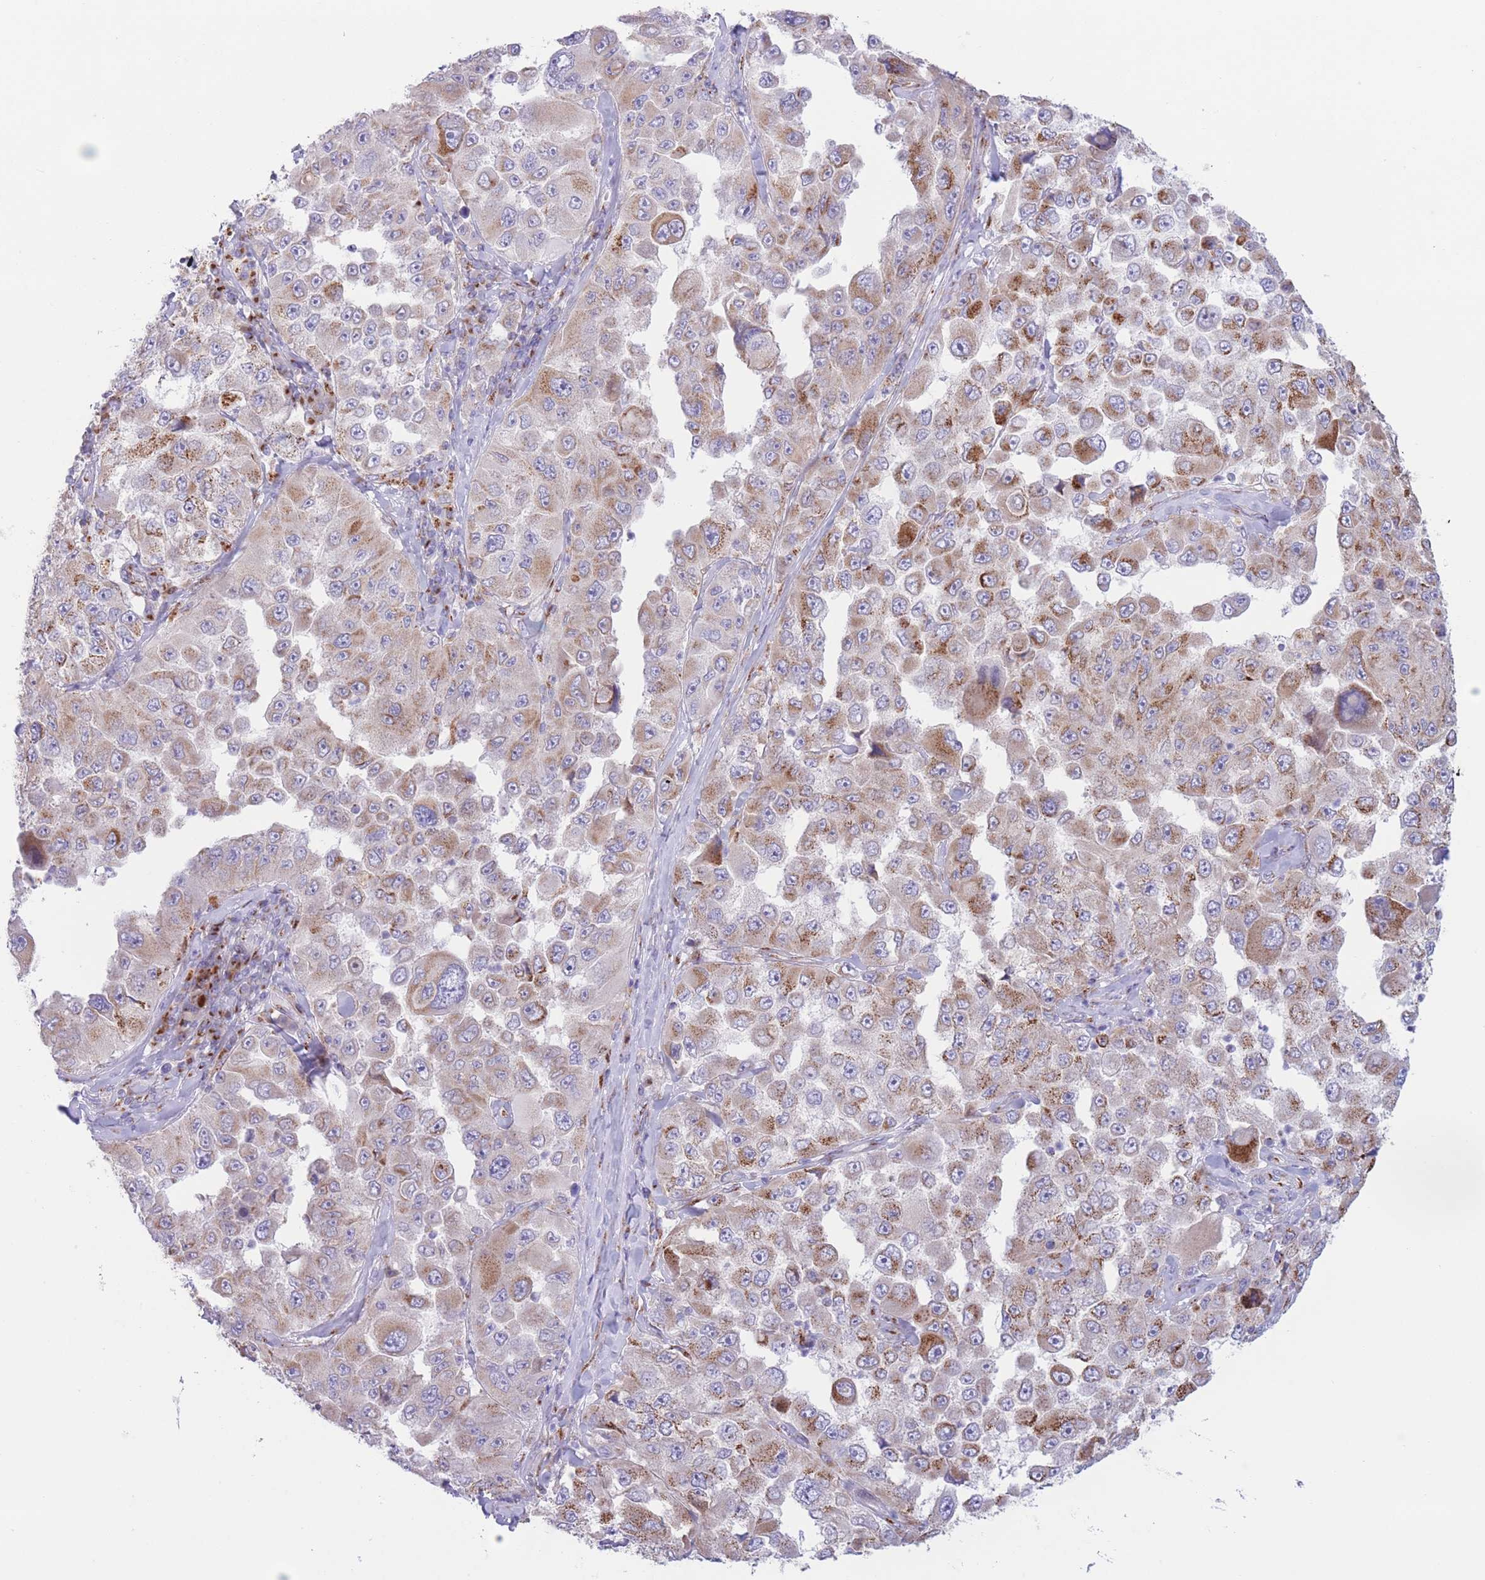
{"staining": {"intensity": "moderate", "quantity": "25%-75%", "location": "cytoplasmic/membranous"}, "tissue": "melanoma", "cell_type": "Tumor cells", "image_type": "cancer", "snomed": [{"axis": "morphology", "description": "Malignant melanoma, Metastatic site"}, {"axis": "topography", "description": "Lymph node"}], "caption": "Tumor cells exhibit medium levels of moderate cytoplasmic/membranous positivity in about 25%-75% of cells in malignant melanoma (metastatic site).", "gene": "MPND", "patient": {"sex": "male", "age": 62}}